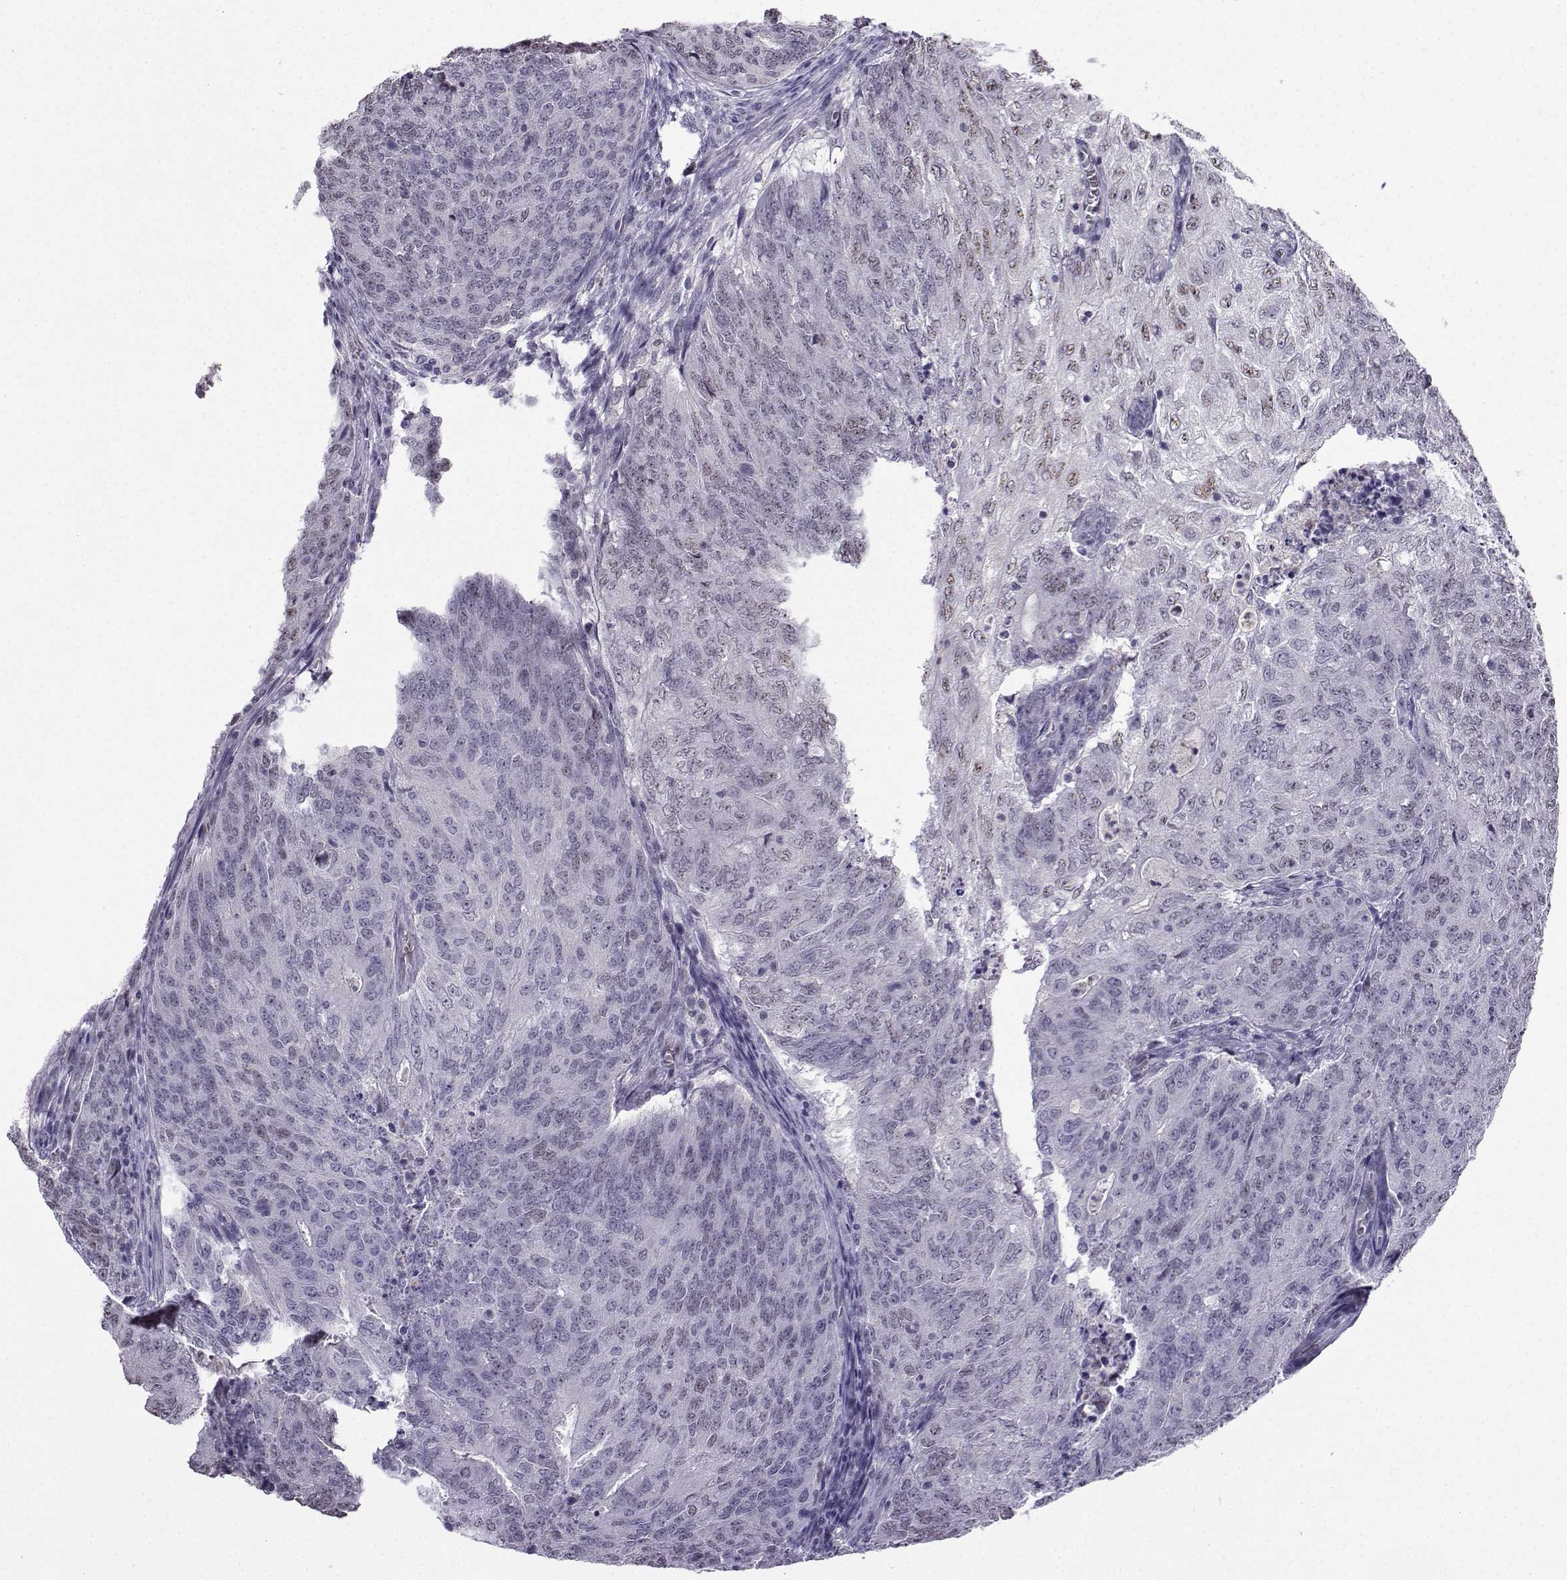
{"staining": {"intensity": "weak", "quantity": "<25%", "location": "nuclear"}, "tissue": "endometrial cancer", "cell_type": "Tumor cells", "image_type": "cancer", "snomed": [{"axis": "morphology", "description": "Adenocarcinoma, NOS"}, {"axis": "topography", "description": "Endometrium"}], "caption": "Adenocarcinoma (endometrial) was stained to show a protein in brown. There is no significant positivity in tumor cells. (DAB (3,3'-diaminobenzidine) IHC, high magnification).", "gene": "LRFN2", "patient": {"sex": "female", "age": 82}}